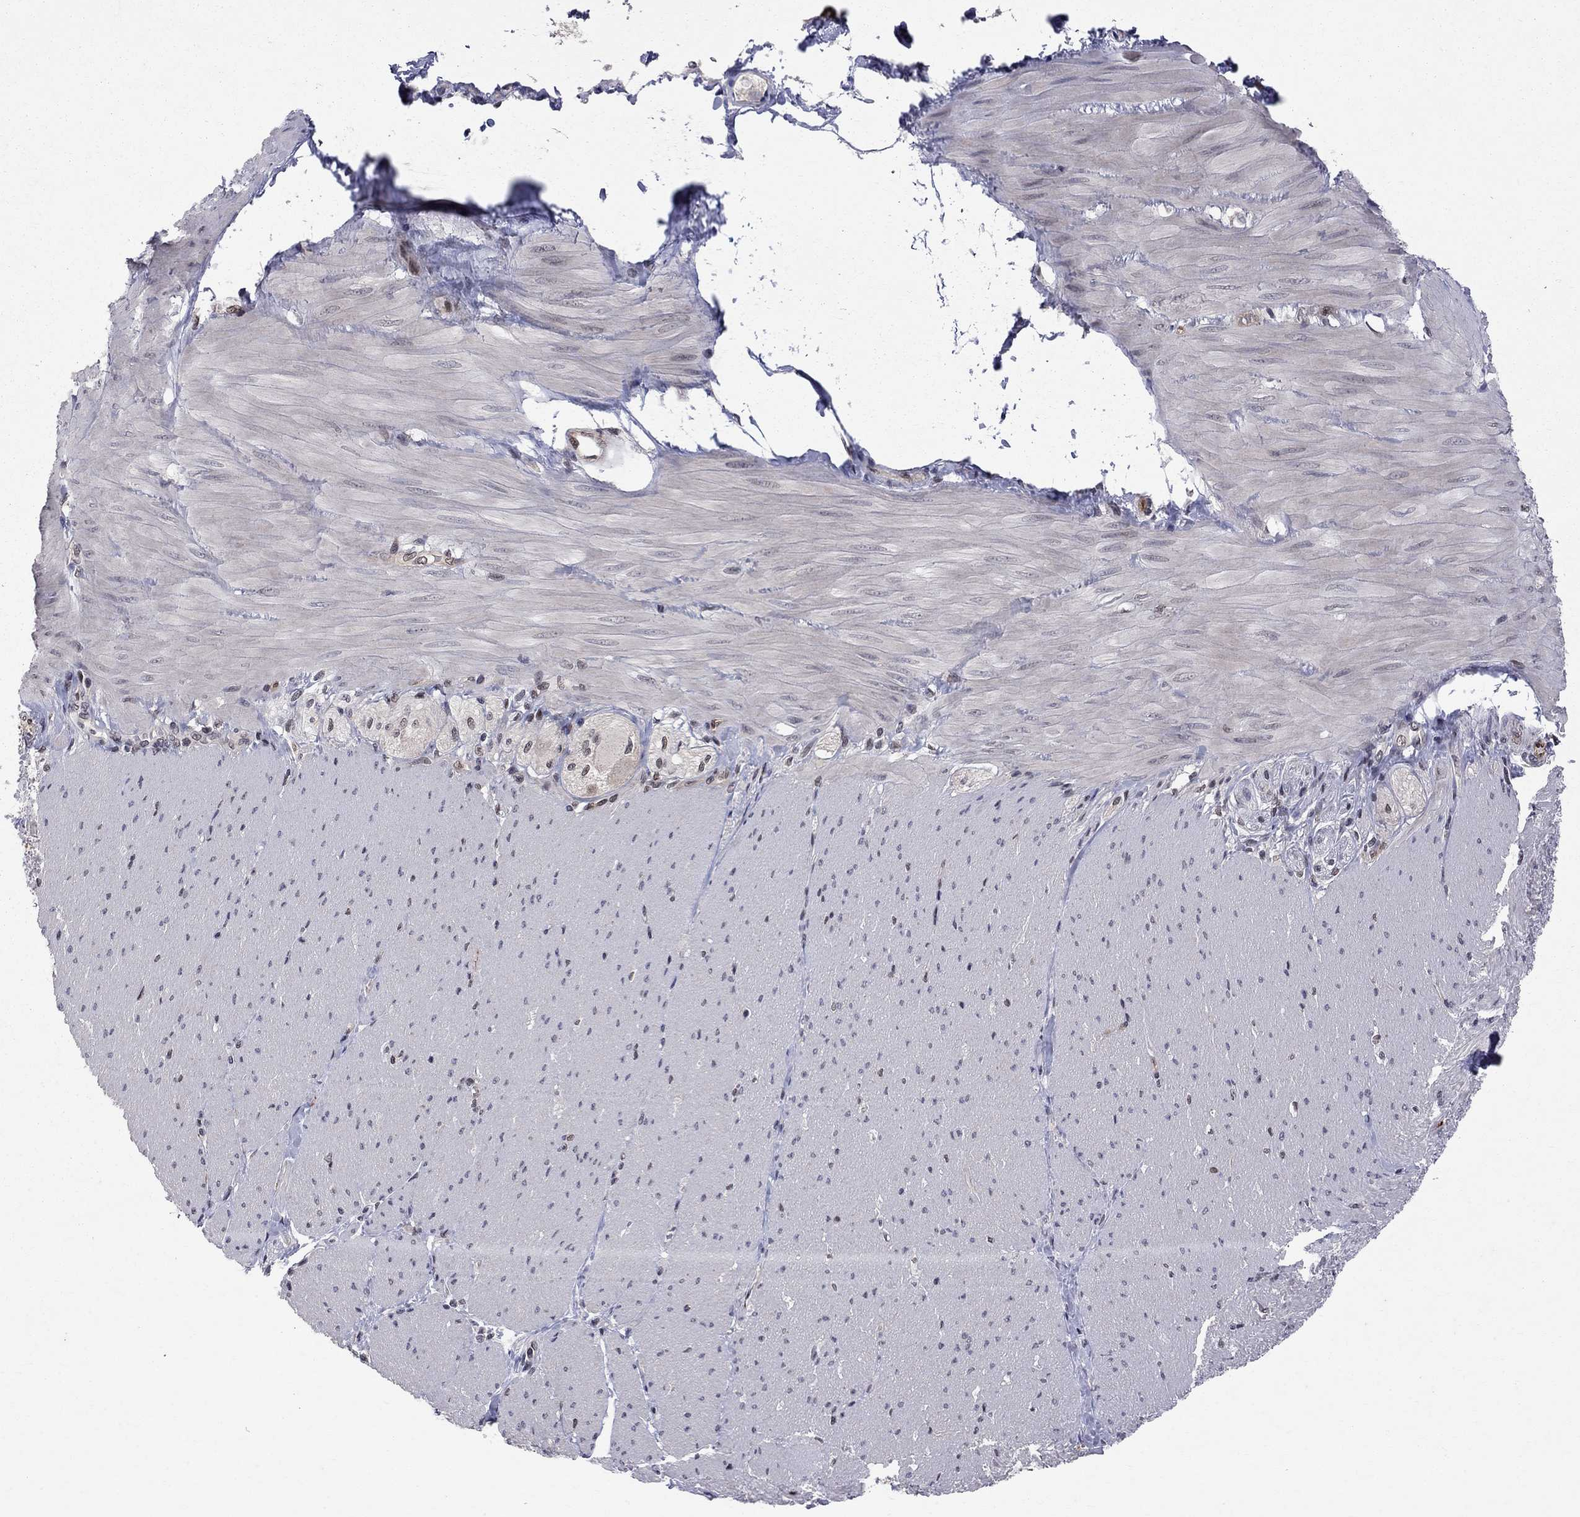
{"staining": {"intensity": "moderate", "quantity": "<25%", "location": "nuclear"}, "tissue": "adipose tissue", "cell_type": "Adipocytes", "image_type": "normal", "snomed": [{"axis": "morphology", "description": "Normal tissue, NOS"}, {"axis": "topography", "description": "Smooth muscle"}, {"axis": "topography", "description": "Duodenum"}, {"axis": "topography", "description": "Peripheral nerve tissue"}], "caption": "DAB immunohistochemical staining of normal adipose tissue demonstrates moderate nuclear protein staining in approximately <25% of adipocytes. (DAB (3,3'-diaminobenzidine) IHC with brightfield microscopy, high magnification).", "gene": "SAP30L", "patient": {"sex": "female", "age": 61}}